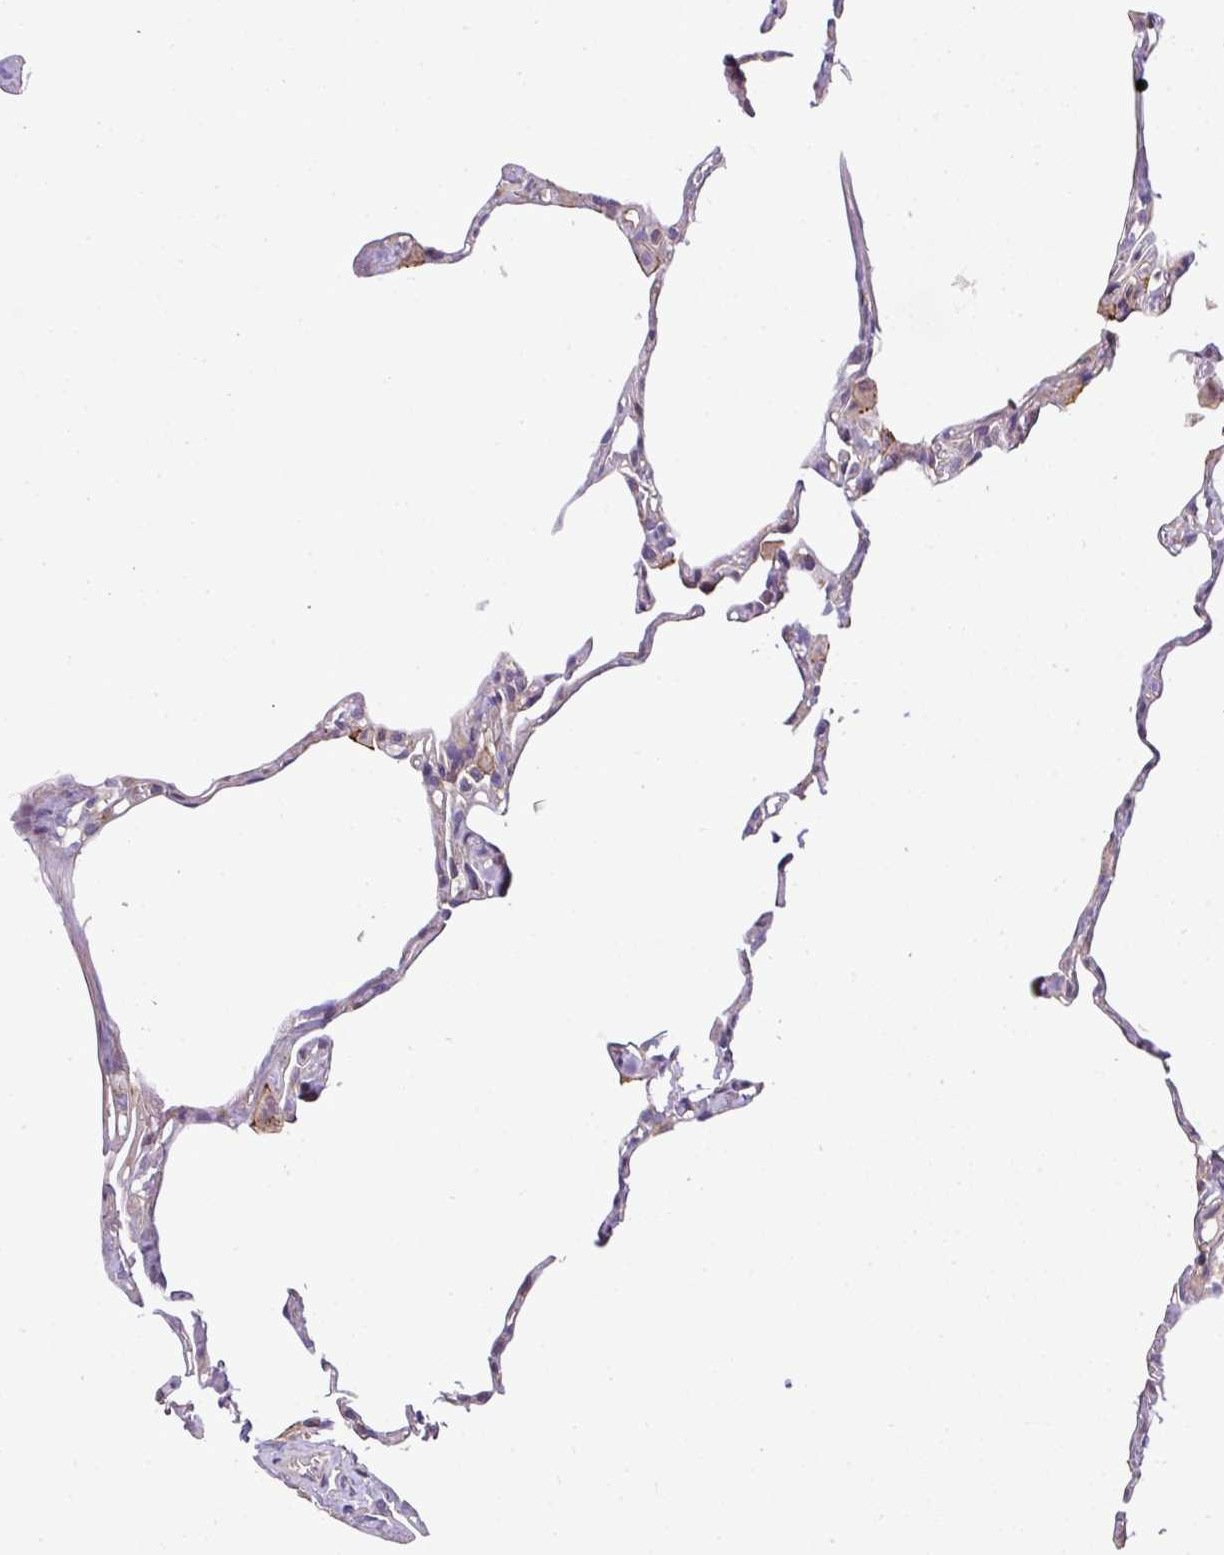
{"staining": {"intensity": "moderate", "quantity": "<25%", "location": "cytoplasmic/membranous"}, "tissue": "lung", "cell_type": "Alveolar cells", "image_type": "normal", "snomed": [{"axis": "morphology", "description": "Normal tissue, NOS"}, {"axis": "topography", "description": "Lung"}], "caption": "Immunohistochemical staining of unremarkable lung exhibits <25% levels of moderate cytoplasmic/membranous protein staining in approximately <25% of alveolar cells.", "gene": "CASS4", "patient": {"sex": "male", "age": 65}}